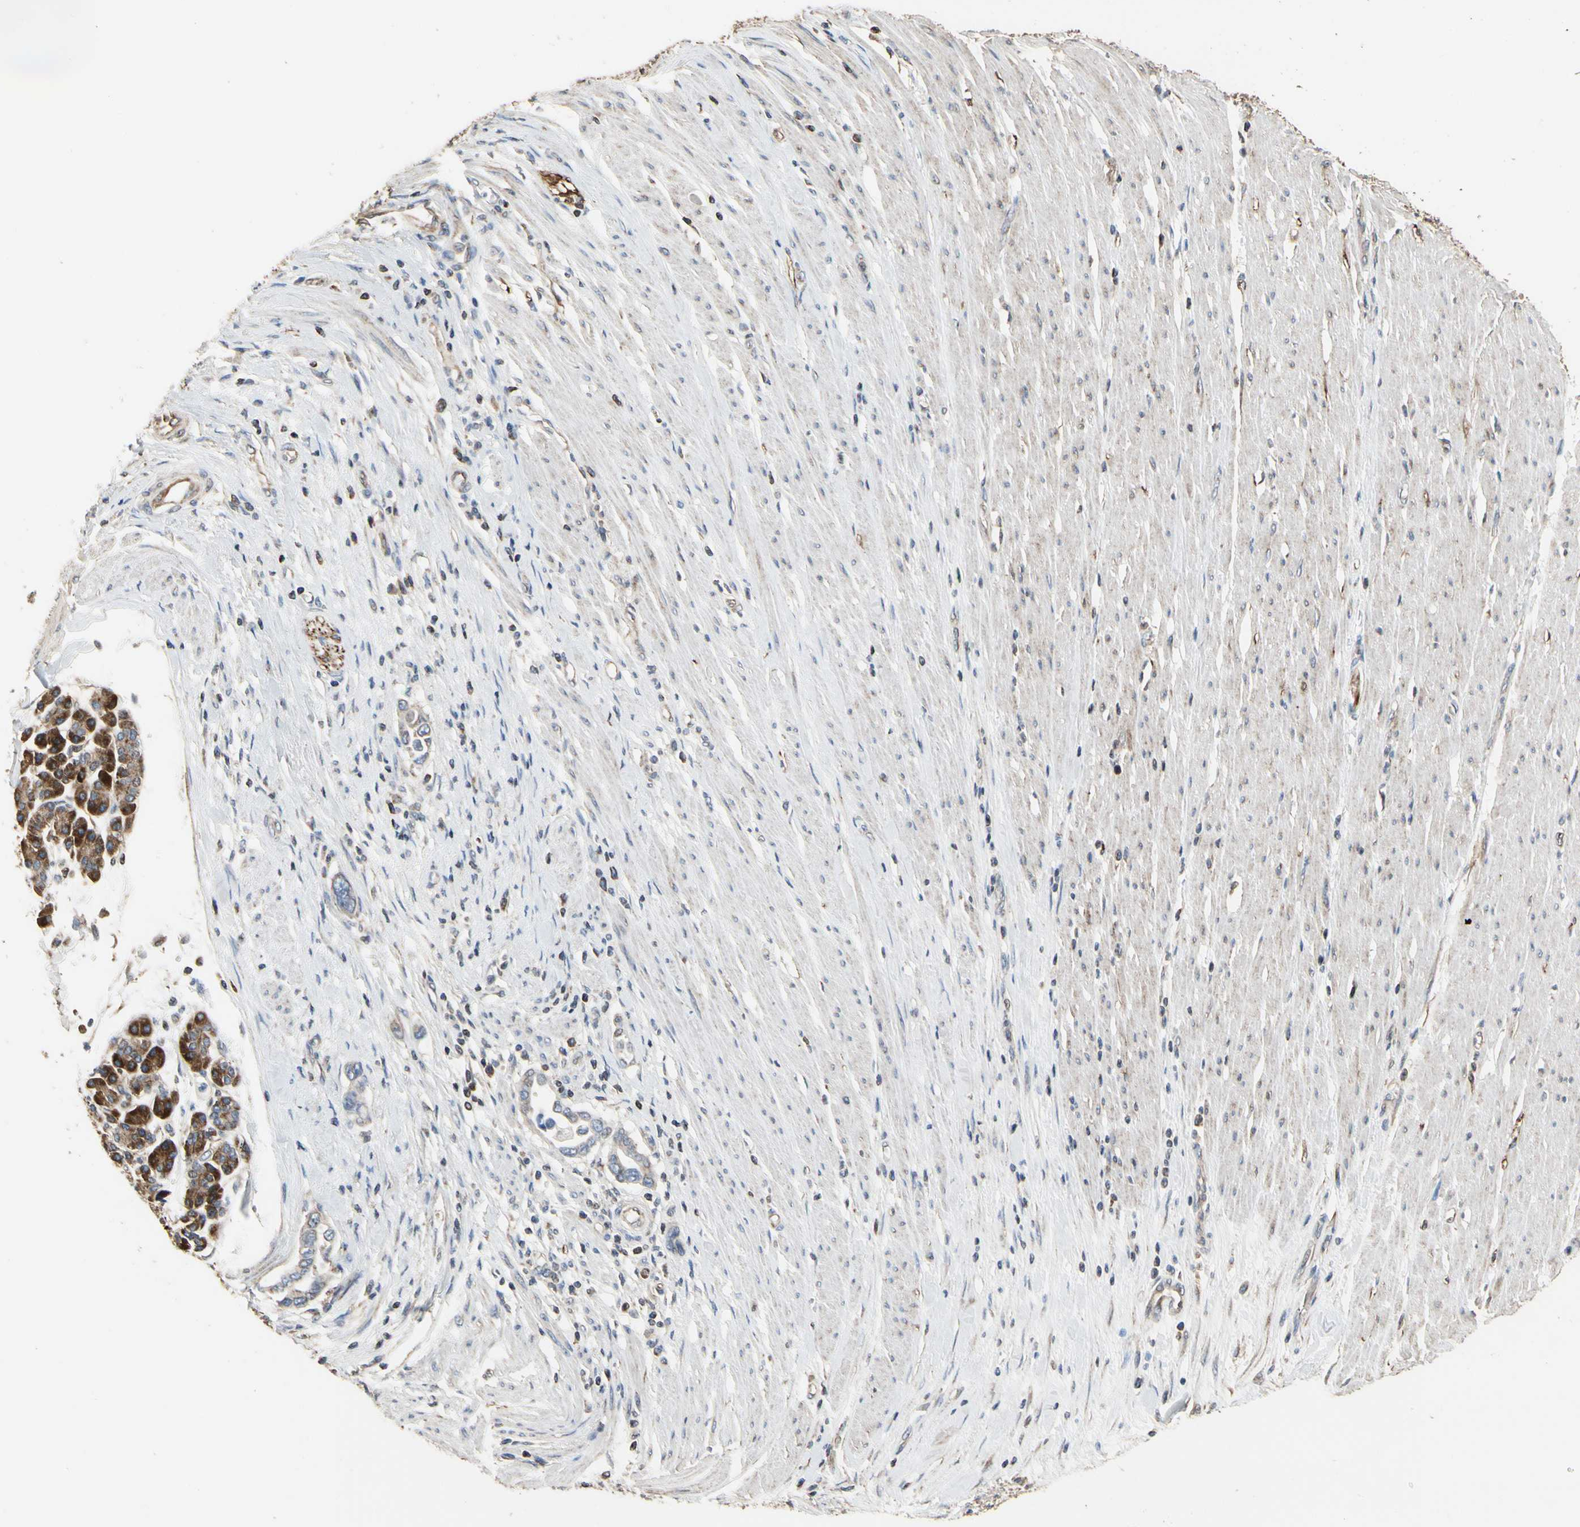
{"staining": {"intensity": "moderate", "quantity": "25%-75%", "location": "cytoplasmic/membranous"}, "tissue": "pancreatic cancer", "cell_type": "Tumor cells", "image_type": "cancer", "snomed": [{"axis": "morphology", "description": "Adenocarcinoma, NOS"}, {"axis": "topography", "description": "Pancreas"}], "caption": "Pancreatic cancer stained with a protein marker displays moderate staining in tumor cells.", "gene": "TUBA1A", "patient": {"sex": "female", "age": 57}}